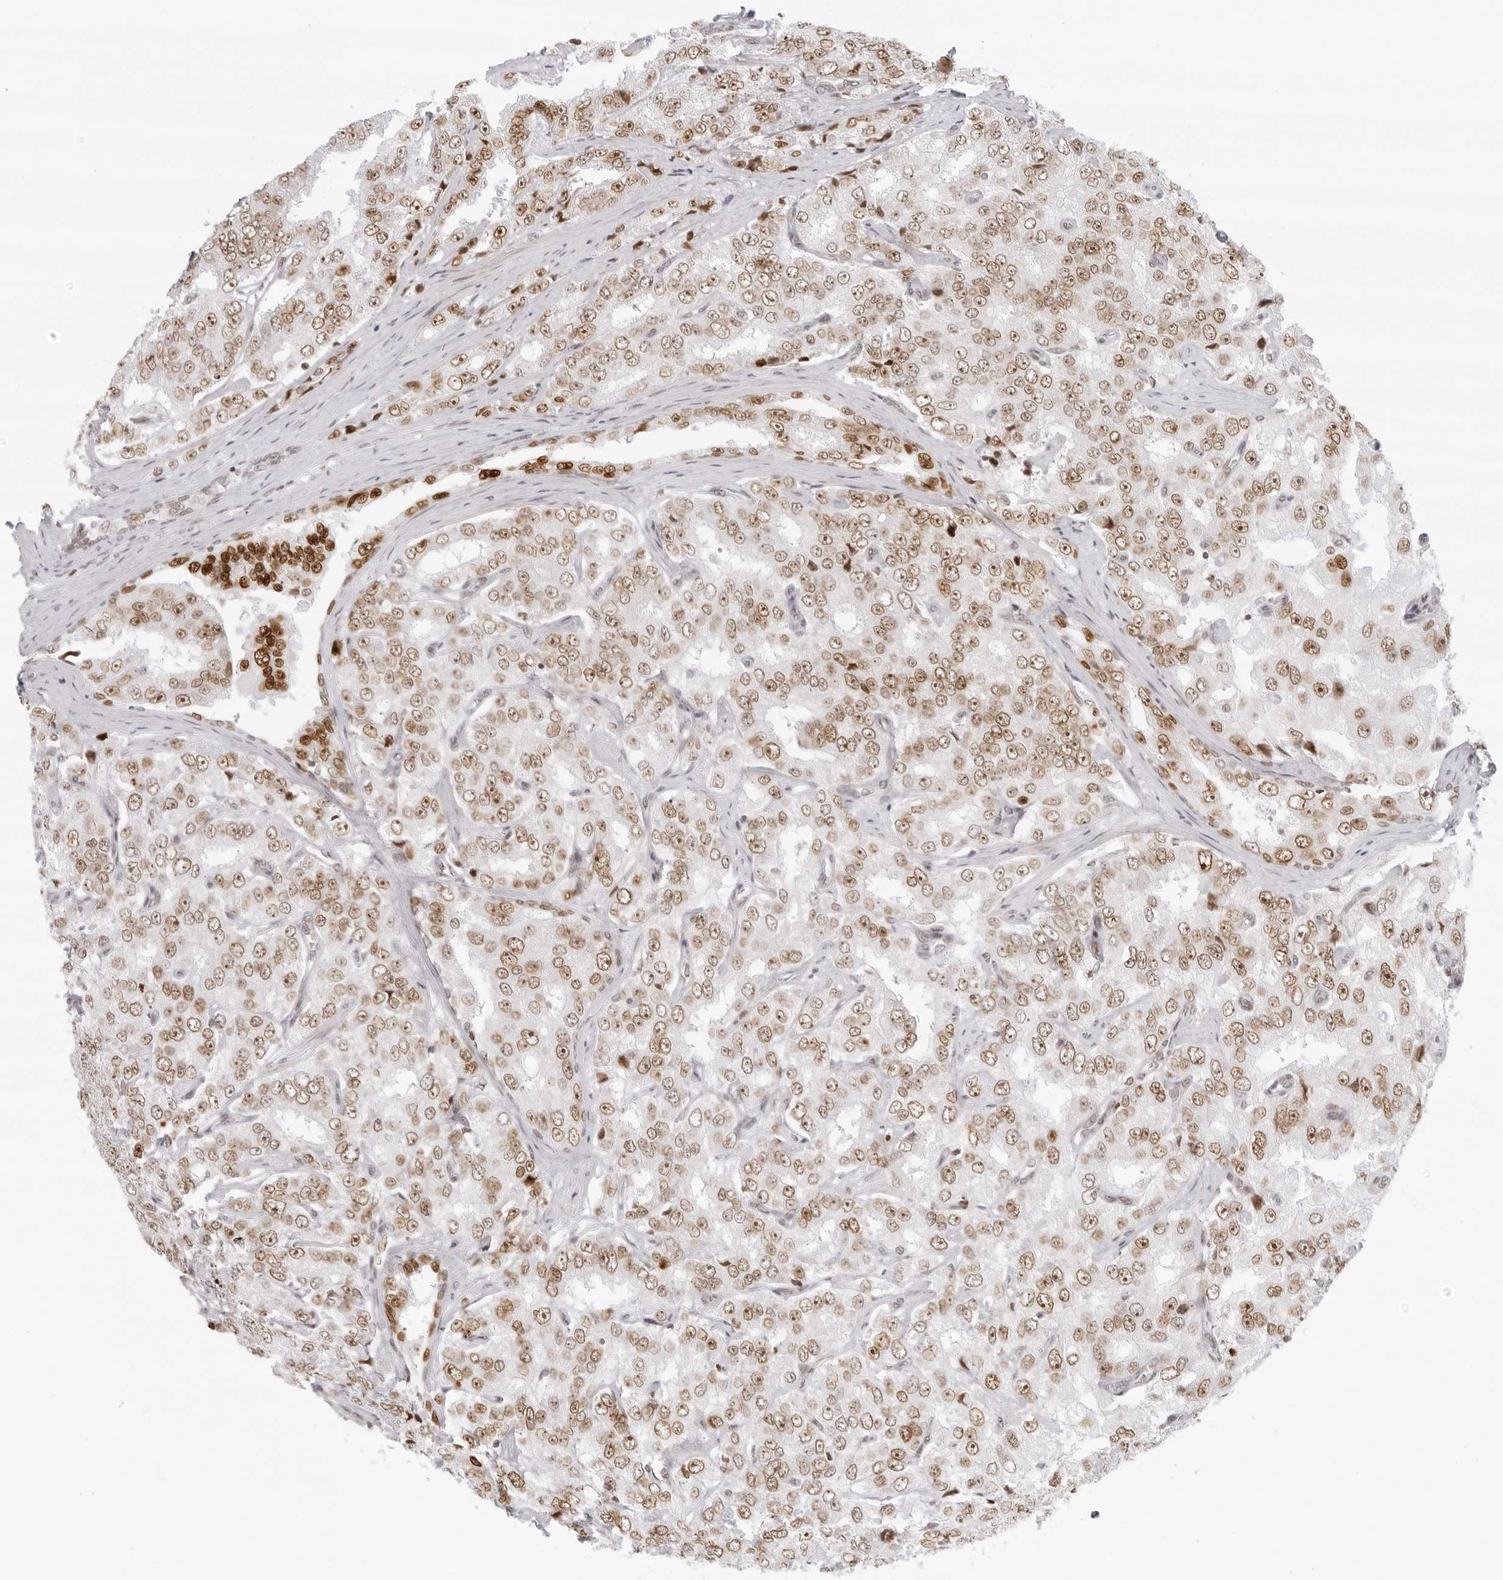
{"staining": {"intensity": "moderate", "quantity": ">75%", "location": "nuclear"}, "tissue": "prostate cancer", "cell_type": "Tumor cells", "image_type": "cancer", "snomed": [{"axis": "morphology", "description": "Adenocarcinoma, High grade"}, {"axis": "topography", "description": "Prostate"}], "caption": "High-power microscopy captured an immunohistochemistry (IHC) micrograph of prostate adenocarcinoma (high-grade), revealing moderate nuclear positivity in about >75% of tumor cells.", "gene": "RCC1", "patient": {"sex": "male", "age": 58}}